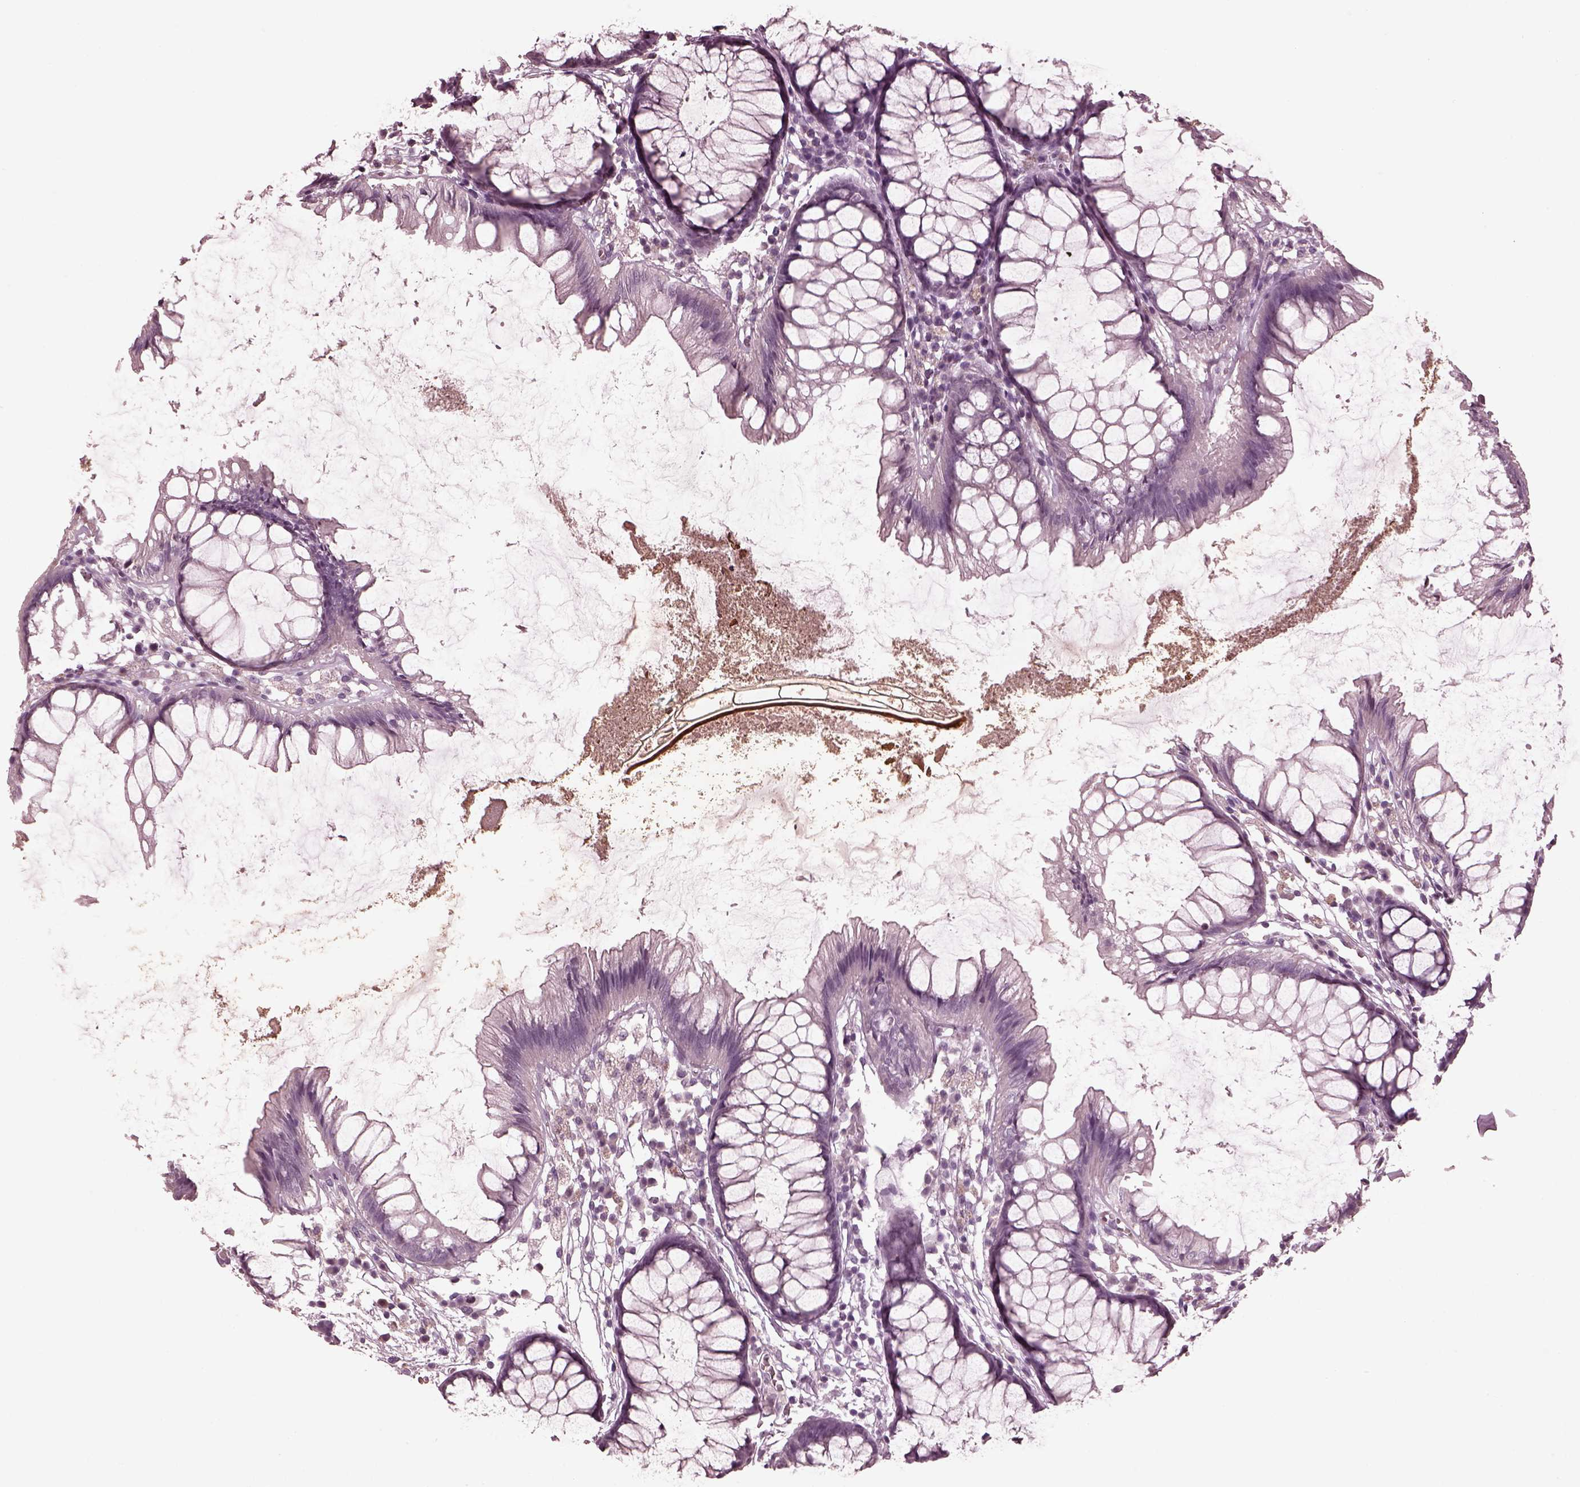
{"staining": {"intensity": "negative", "quantity": "none", "location": "none"}, "tissue": "colon", "cell_type": "Endothelial cells", "image_type": "normal", "snomed": [{"axis": "morphology", "description": "Normal tissue, NOS"}, {"axis": "morphology", "description": "Adenocarcinoma, NOS"}, {"axis": "topography", "description": "Colon"}], "caption": "This photomicrograph is of unremarkable colon stained with IHC to label a protein in brown with the nuclei are counter-stained blue. There is no expression in endothelial cells.", "gene": "CGA", "patient": {"sex": "male", "age": 65}}